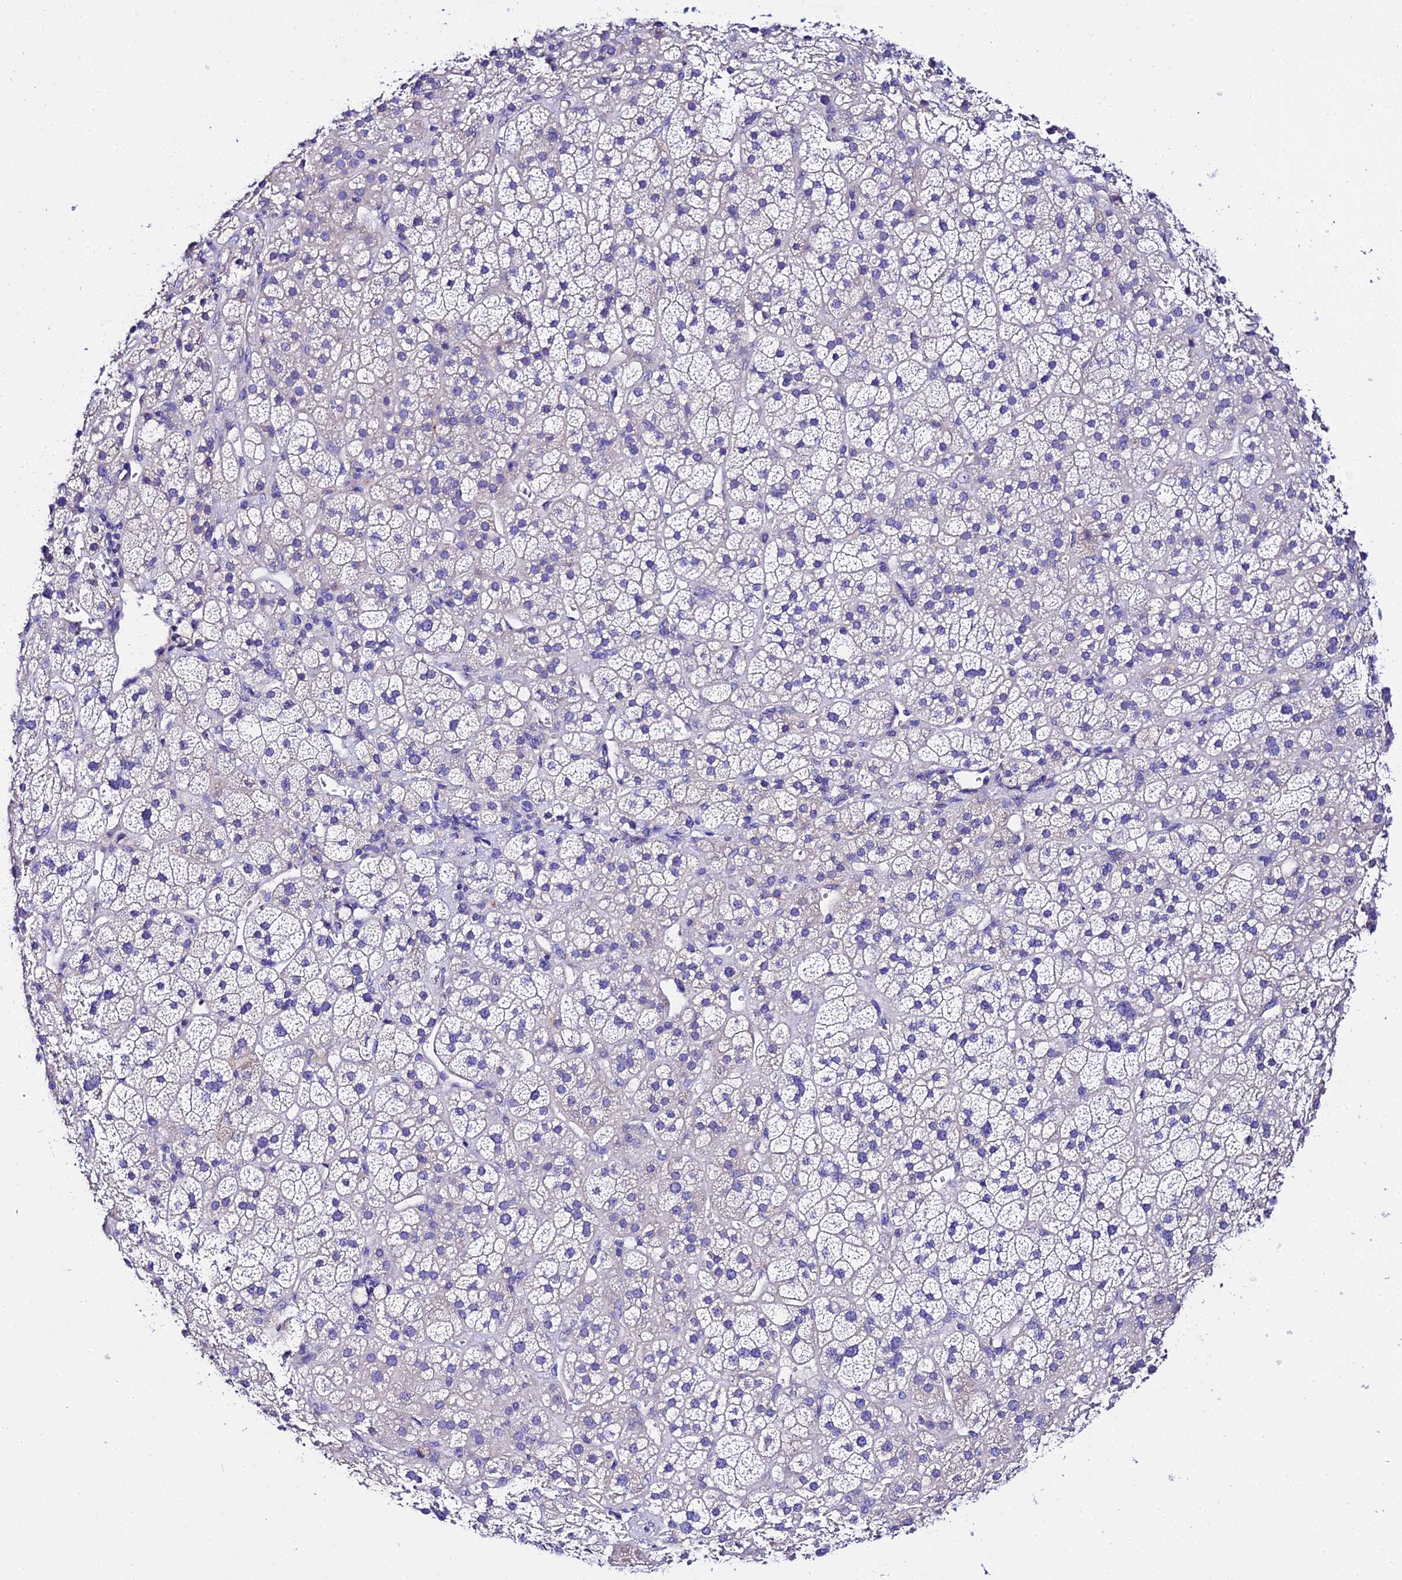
{"staining": {"intensity": "negative", "quantity": "none", "location": "none"}, "tissue": "adrenal gland", "cell_type": "Glandular cells", "image_type": "normal", "snomed": [{"axis": "morphology", "description": "Normal tissue, NOS"}, {"axis": "topography", "description": "Adrenal gland"}], "caption": "Immunohistochemical staining of benign adrenal gland shows no significant positivity in glandular cells. (Stains: DAB (3,3'-diaminobenzidine) IHC with hematoxylin counter stain, Microscopy: brightfield microscopy at high magnification).", "gene": "TMEM117", "patient": {"sex": "female", "age": 70}}